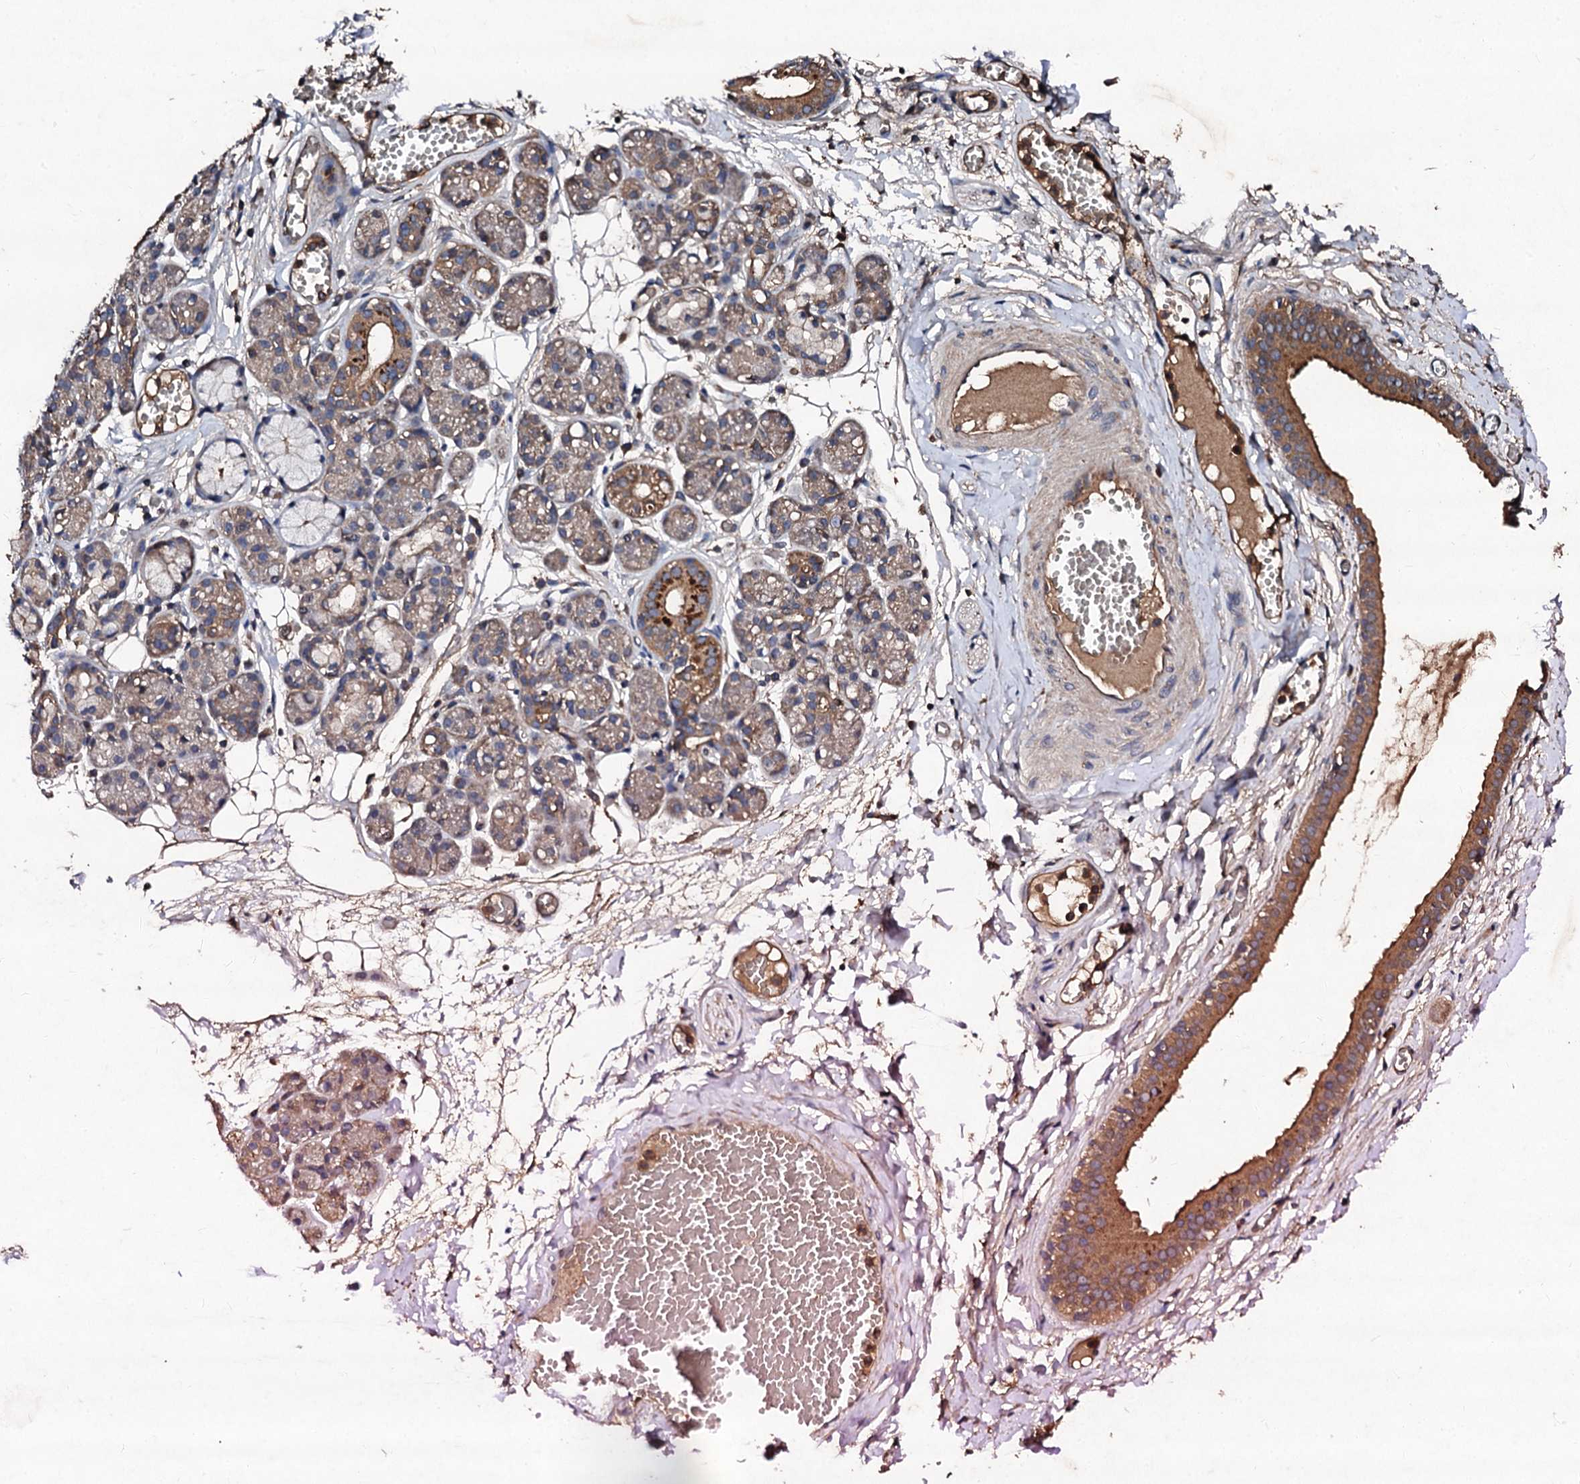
{"staining": {"intensity": "moderate", "quantity": "<25%", "location": "cytoplasmic/membranous"}, "tissue": "salivary gland", "cell_type": "Glandular cells", "image_type": "normal", "snomed": [{"axis": "morphology", "description": "Normal tissue, NOS"}, {"axis": "topography", "description": "Salivary gland"}], "caption": "Protein expression analysis of unremarkable salivary gland shows moderate cytoplasmic/membranous positivity in approximately <25% of glandular cells. The staining is performed using DAB brown chromogen to label protein expression. The nuclei are counter-stained blue using hematoxylin.", "gene": "KERA", "patient": {"sex": "male", "age": 63}}